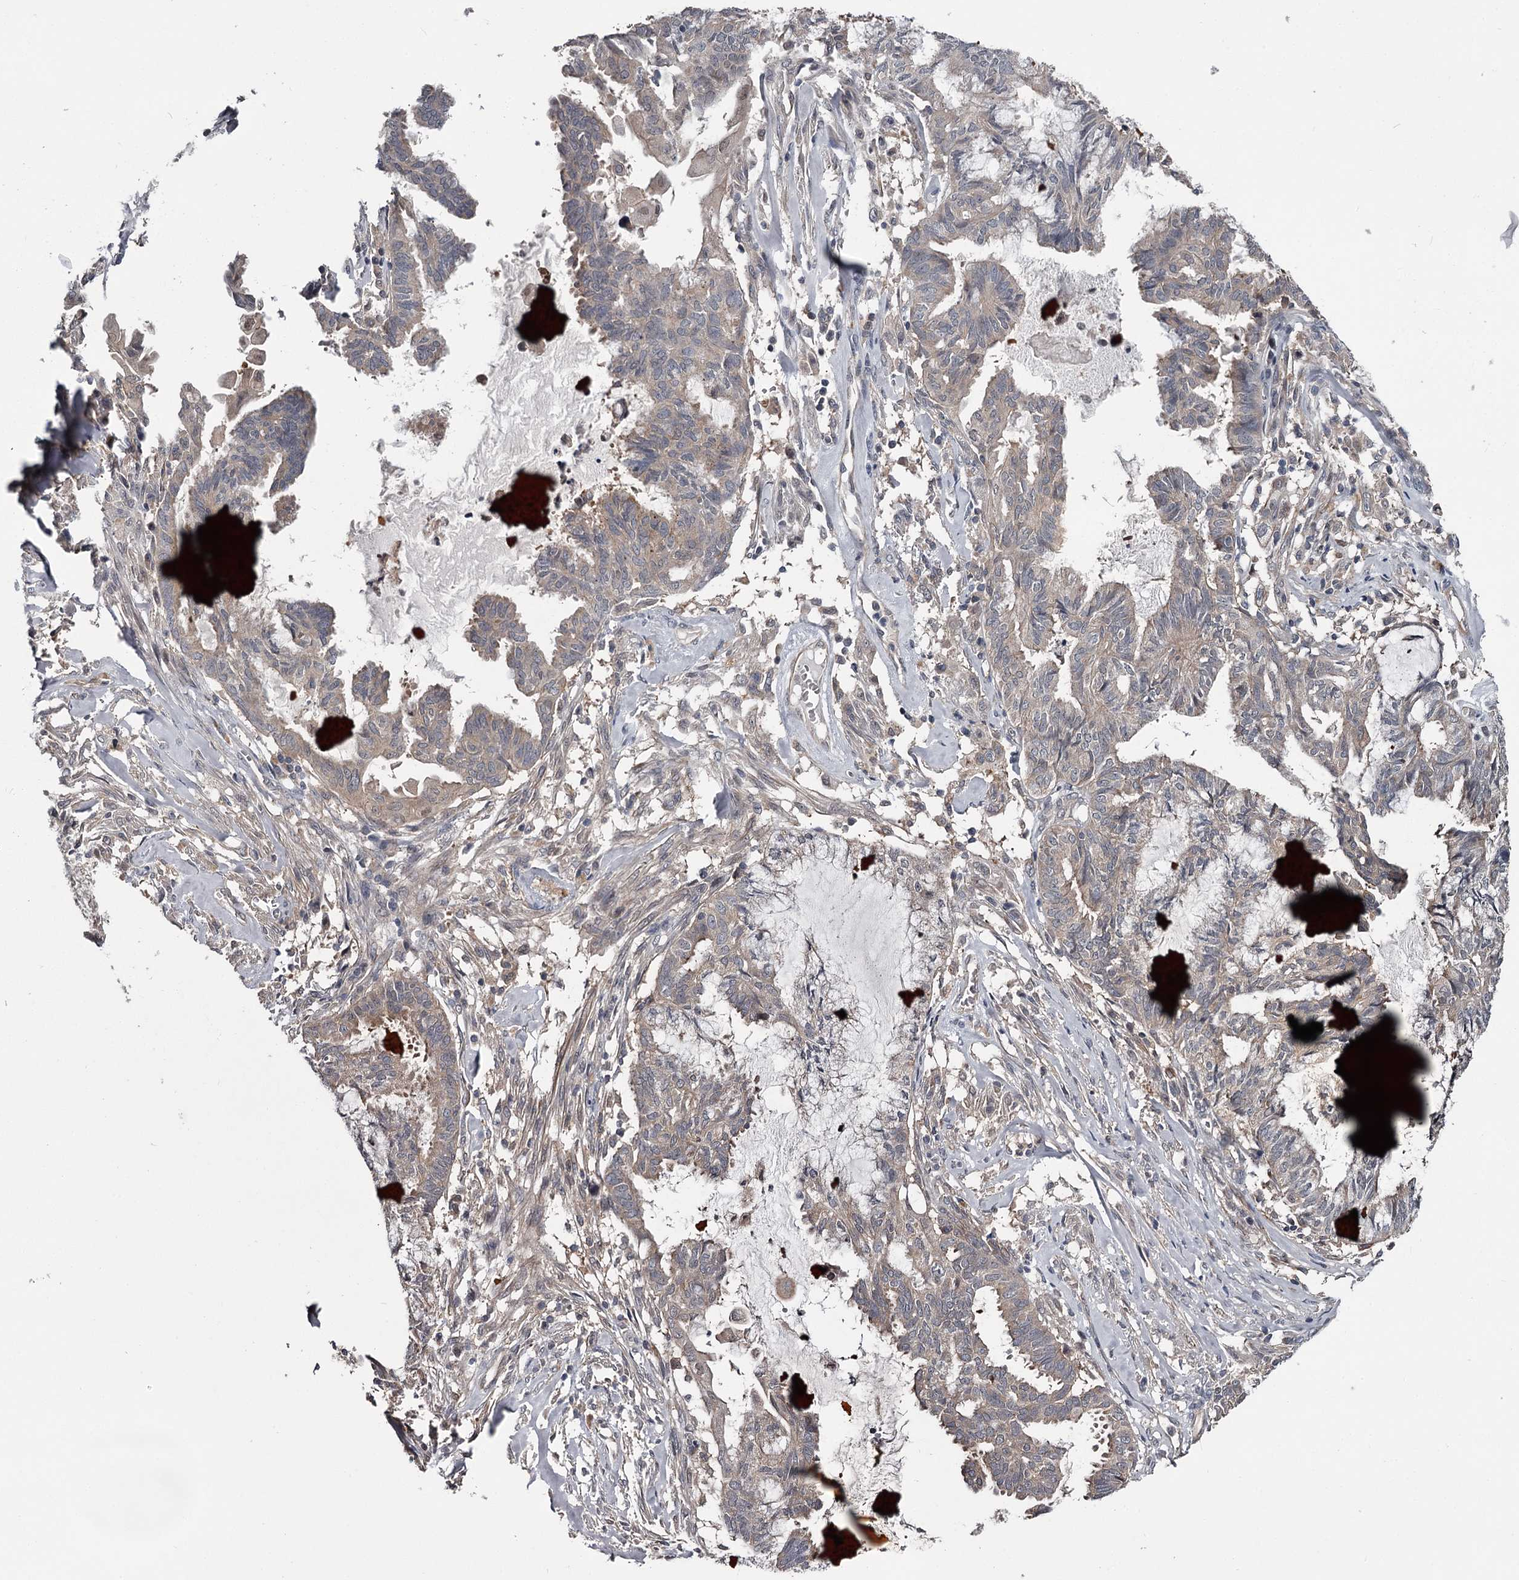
{"staining": {"intensity": "negative", "quantity": "none", "location": "none"}, "tissue": "endometrial cancer", "cell_type": "Tumor cells", "image_type": "cancer", "snomed": [{"axis": "morphology", "description": "Adenocarcinoma, NOS"}, {"axis": "topography", "description": "Endometrium"}], "caption": "DAB immunohistochemical staining of human adenocarcinoma (endometrial) shows no significant staining in tumor cells.", "gene": "DAO", "patient": {"sex": "female", "age": 86}}